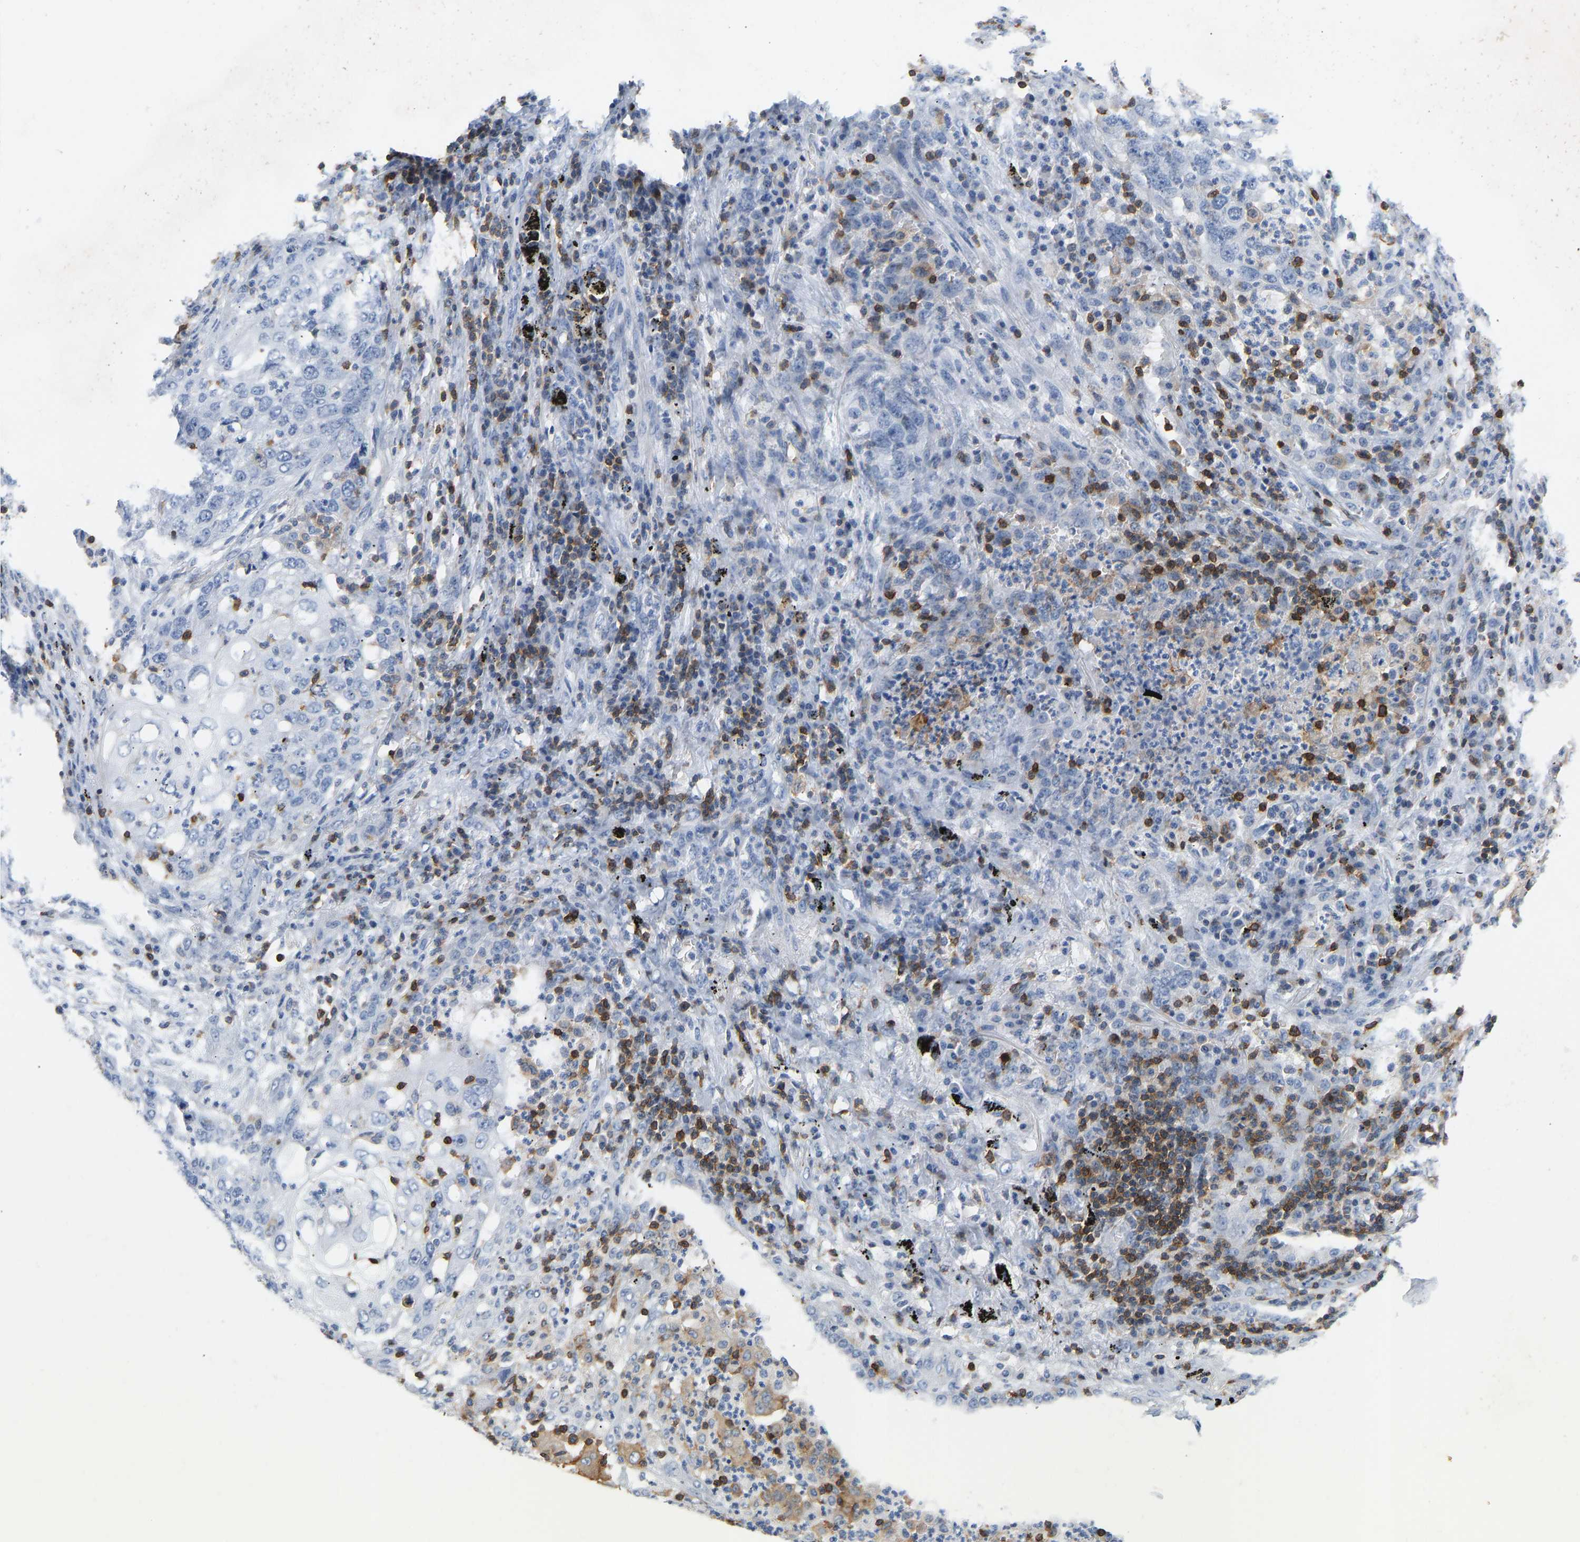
{"staining": {"intensity": "negative", "quantity": "none", "location": "none"}, "tissue": "lung cancer", "cell_type": "Tumor cells", "image_type": "cancer", "snomed": [{"axis": "morphology", "description": "Squamous cell carcinoma, NOS"}, {"axis": "topography", "description": "Lung"}], "caption": "DAB (3,3'-diaminobenzidine) immunohistochemical staining of human lung squamous cell carcinoma displays no significant staining in tumor cells.", "gene": "EVL", "patient": {"sex": "female", "age": 63}}